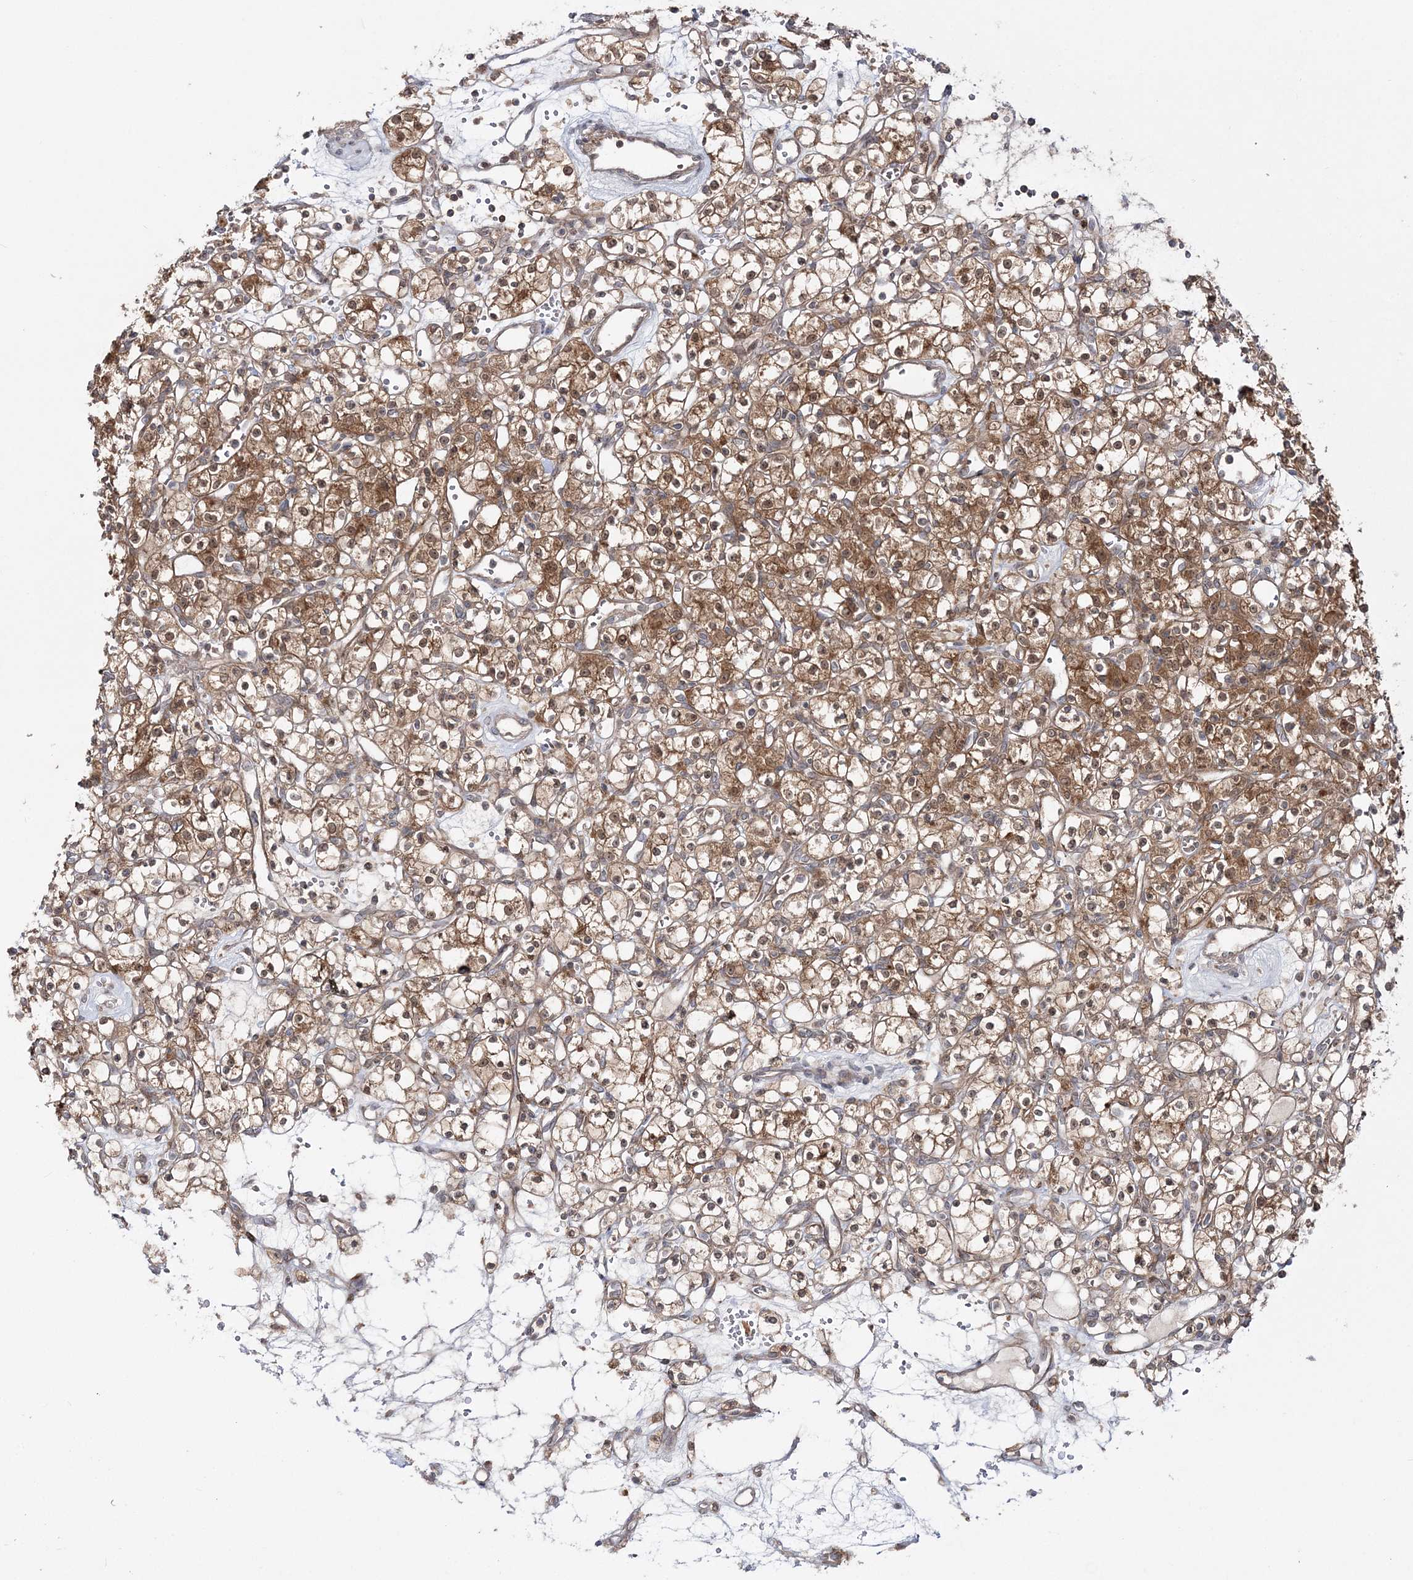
{"staining": {"intensity": "moderate", "quantity": ">75%", "location": "cytoplasmic/membranous,nuclear"}, "tissue": "renal cancer", "cell_type": "Tumor cells", "image_type": "cancer", "snomed": [{"axis": "morphology", "description": "Adenocarcinoma, NOS"}, {"axis": "topography", "description": "Kidney"}], "caption": "Renal cancer (adenocarcinoma) stained with immunohistochemistry (IHC) displays moderate cytoplasmic/membranous and nuclear staining in about >75% of tumor cells.", "gene": "MOCS2", "patient": {"sex": "female", "age": 59}}